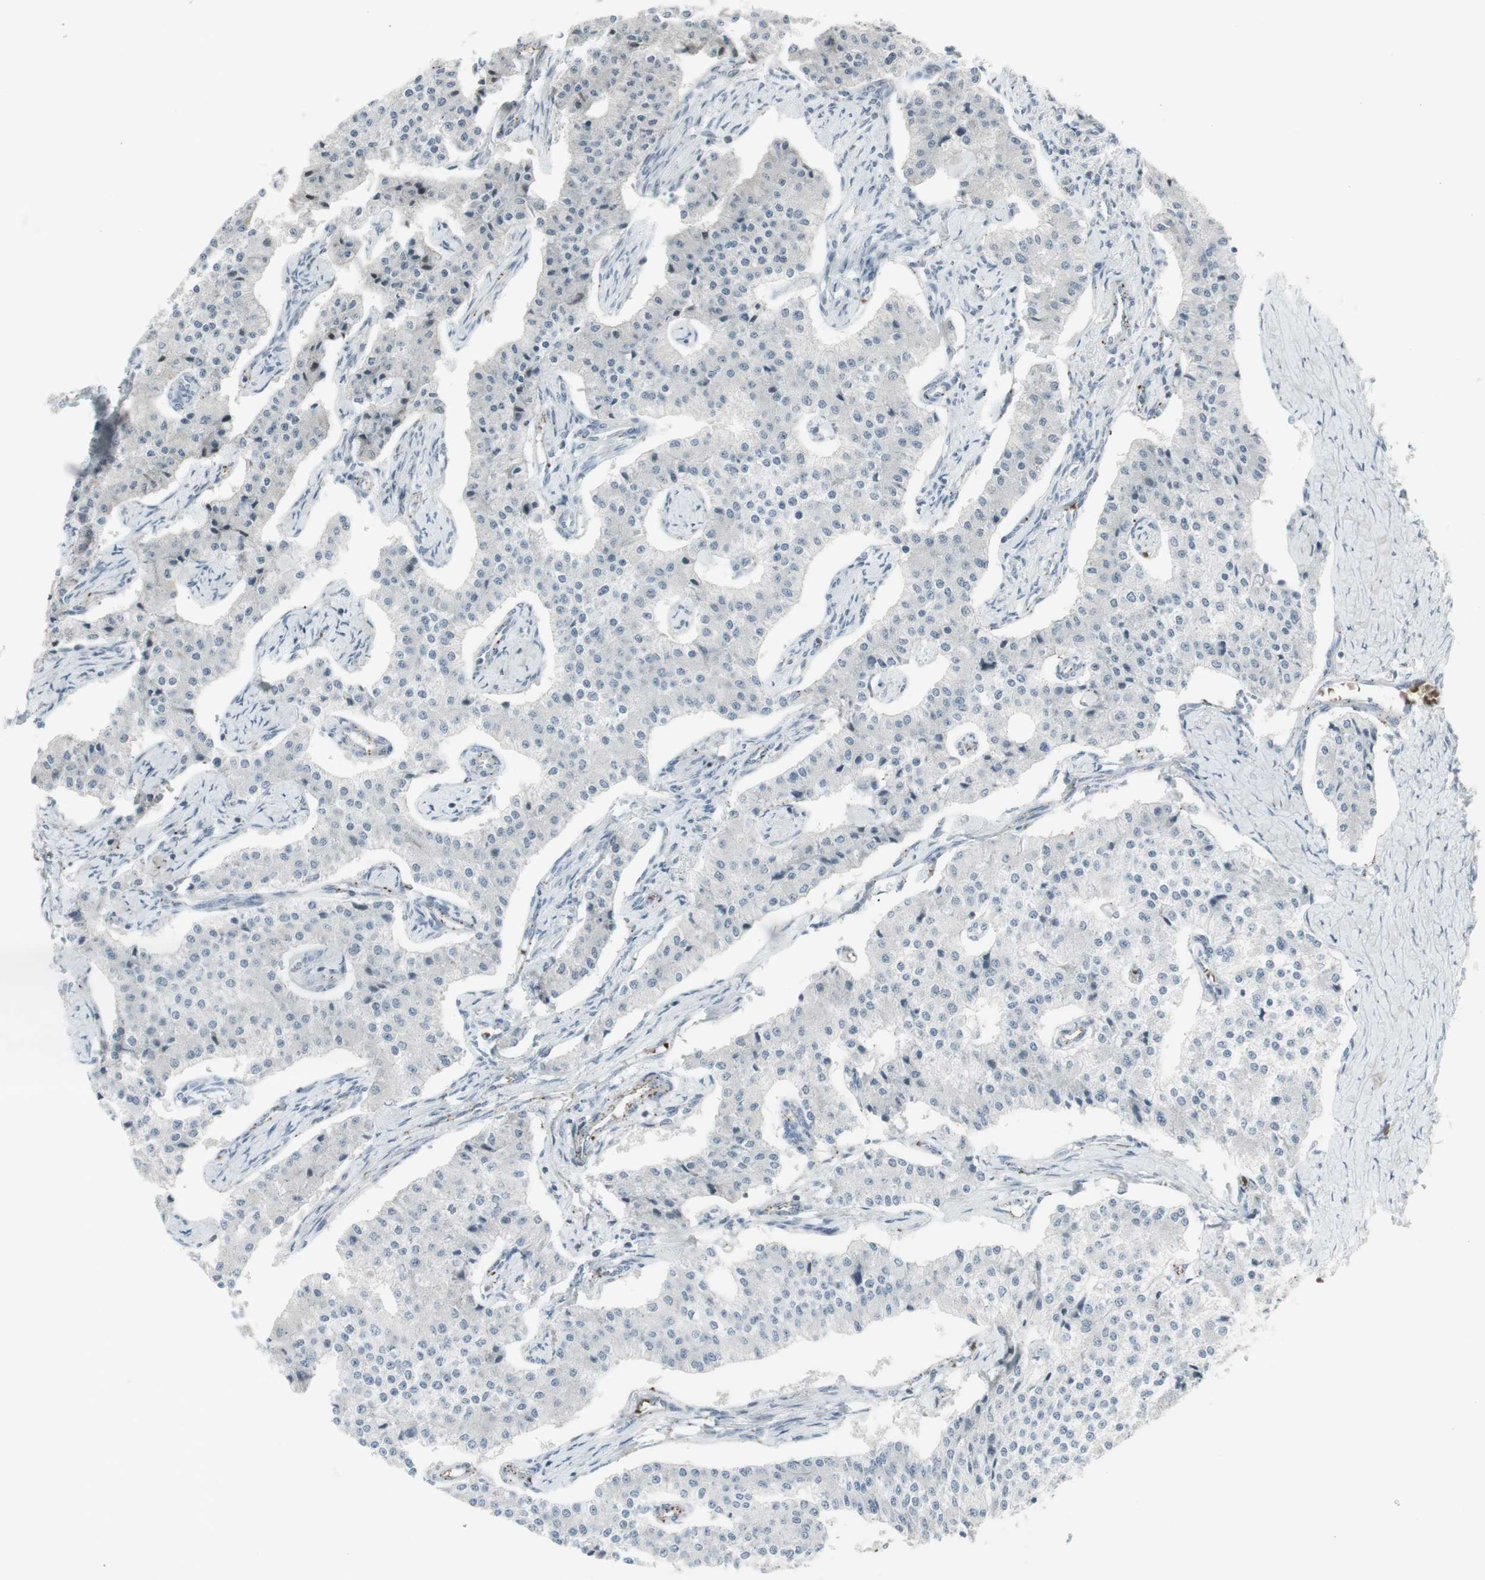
{"staining": {"intensity": "negative", "quantity": "none", "location": "none"}, "tissue": "carcinoid", "cell_type": "Tumor cells", "image_type": "cancer", "snomed": [{"axis": "morphology", "description": "Carcinoid, malignant, NOS"}, {"axis": "topography", "description": "Colon"}], "caption": "This is an IHC image of human carcinoid. There is no staining in tumor cells.", "gene": "GALNT6", "patient": {"sex": "female", "age": 52}}